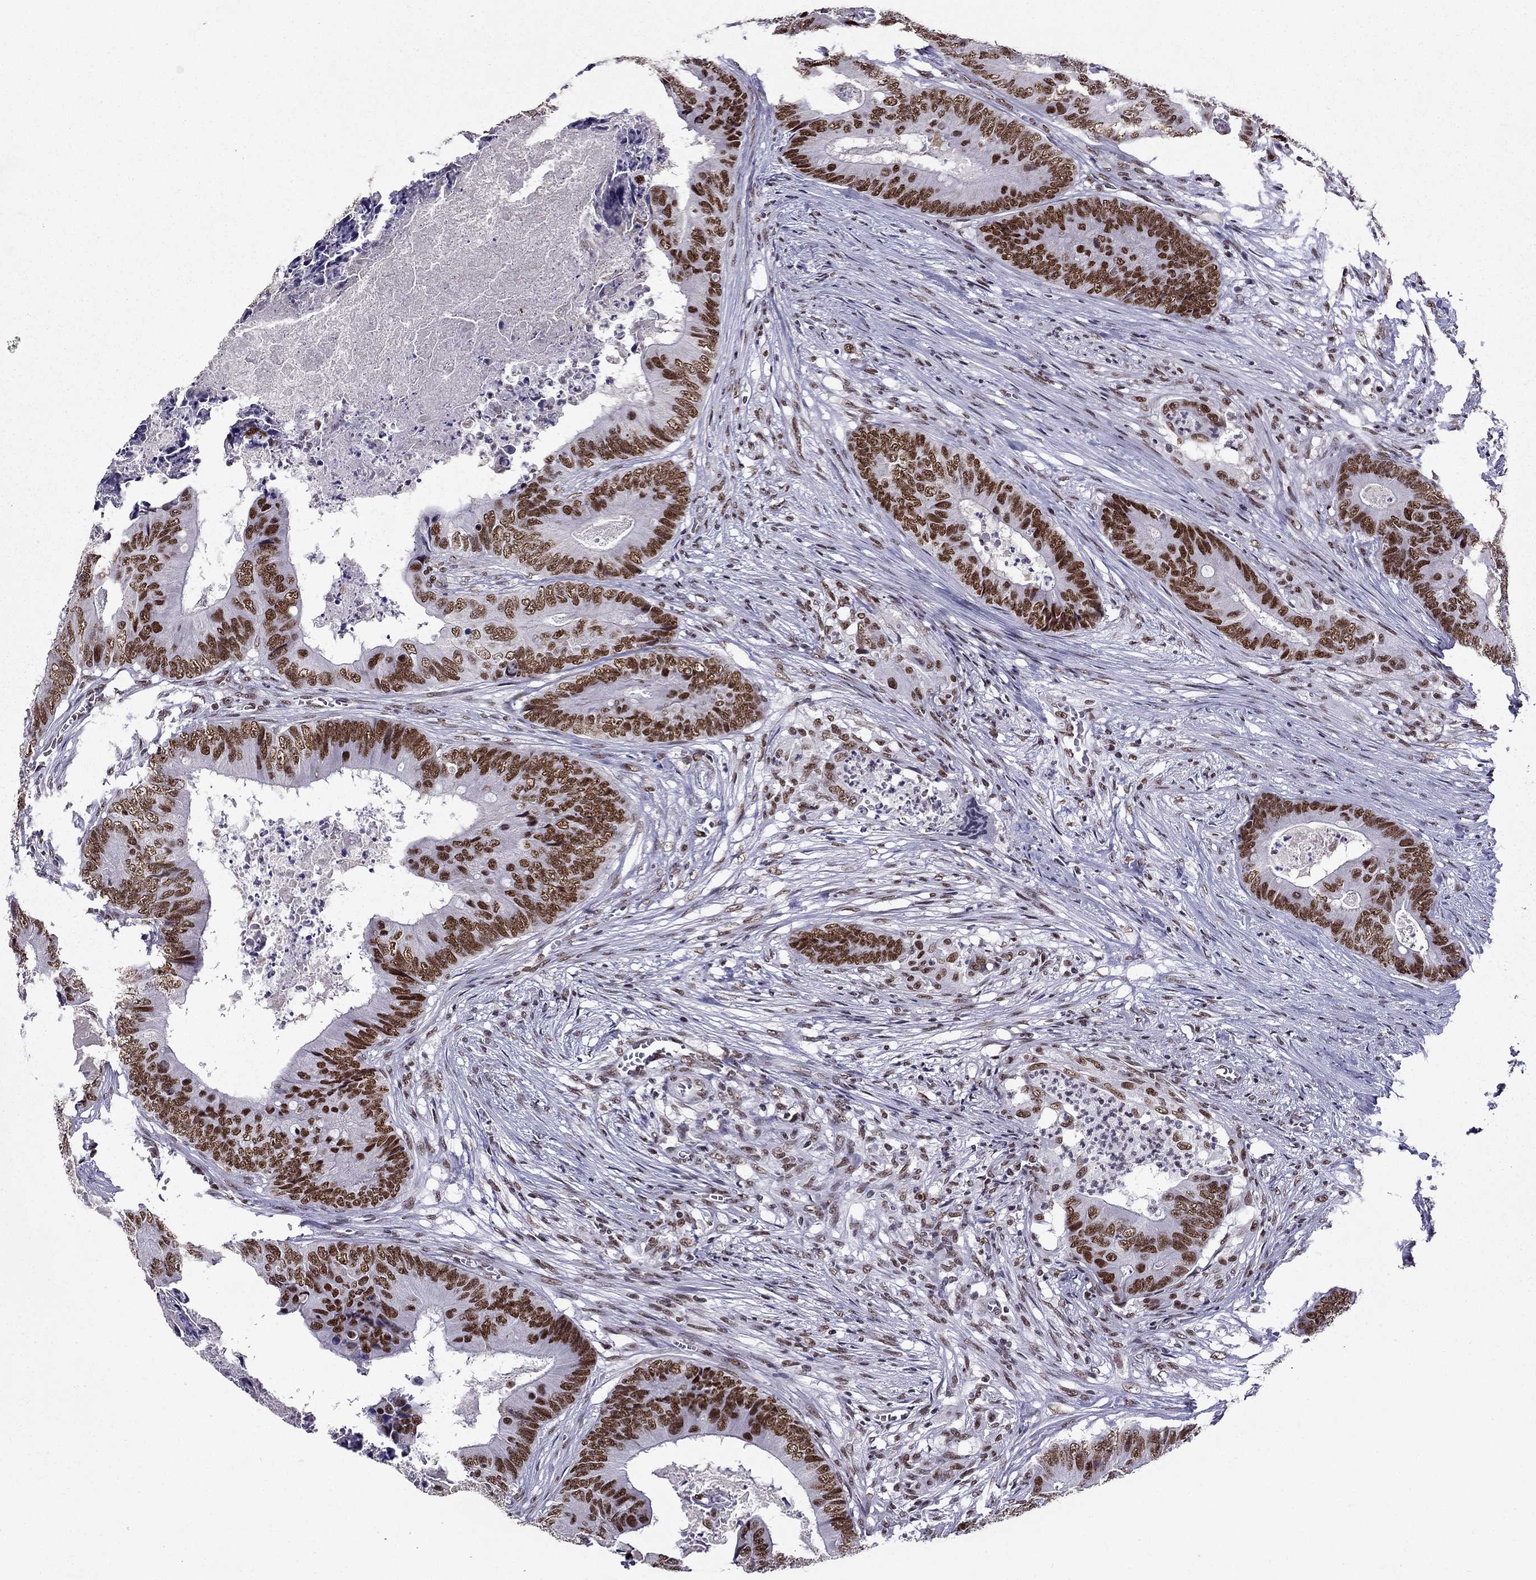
{"staining": {"intensity": "strong", "quantity": ">75%", "location": "nuclear"}, "tissue": "colorectal cancer", "cell_type": "Tumor cells", "image_type": "cancer", "snomed": [{"axis": "morphology", "description": "Adenocarcinoma, NOS"}, {"axis": "topography", "description": "Colon"}], "caption": "The immunohistochemical stain labels strong nuclear expression in tumor cells of adenocarcinoma (colorectal) tissue. (Stains: DAB in brown, nuclei in blue, Microscopy: brightfield microscopy at high magnification).", "gene": "ZNF420", "patient": {"sex": "male", "age": 84}}